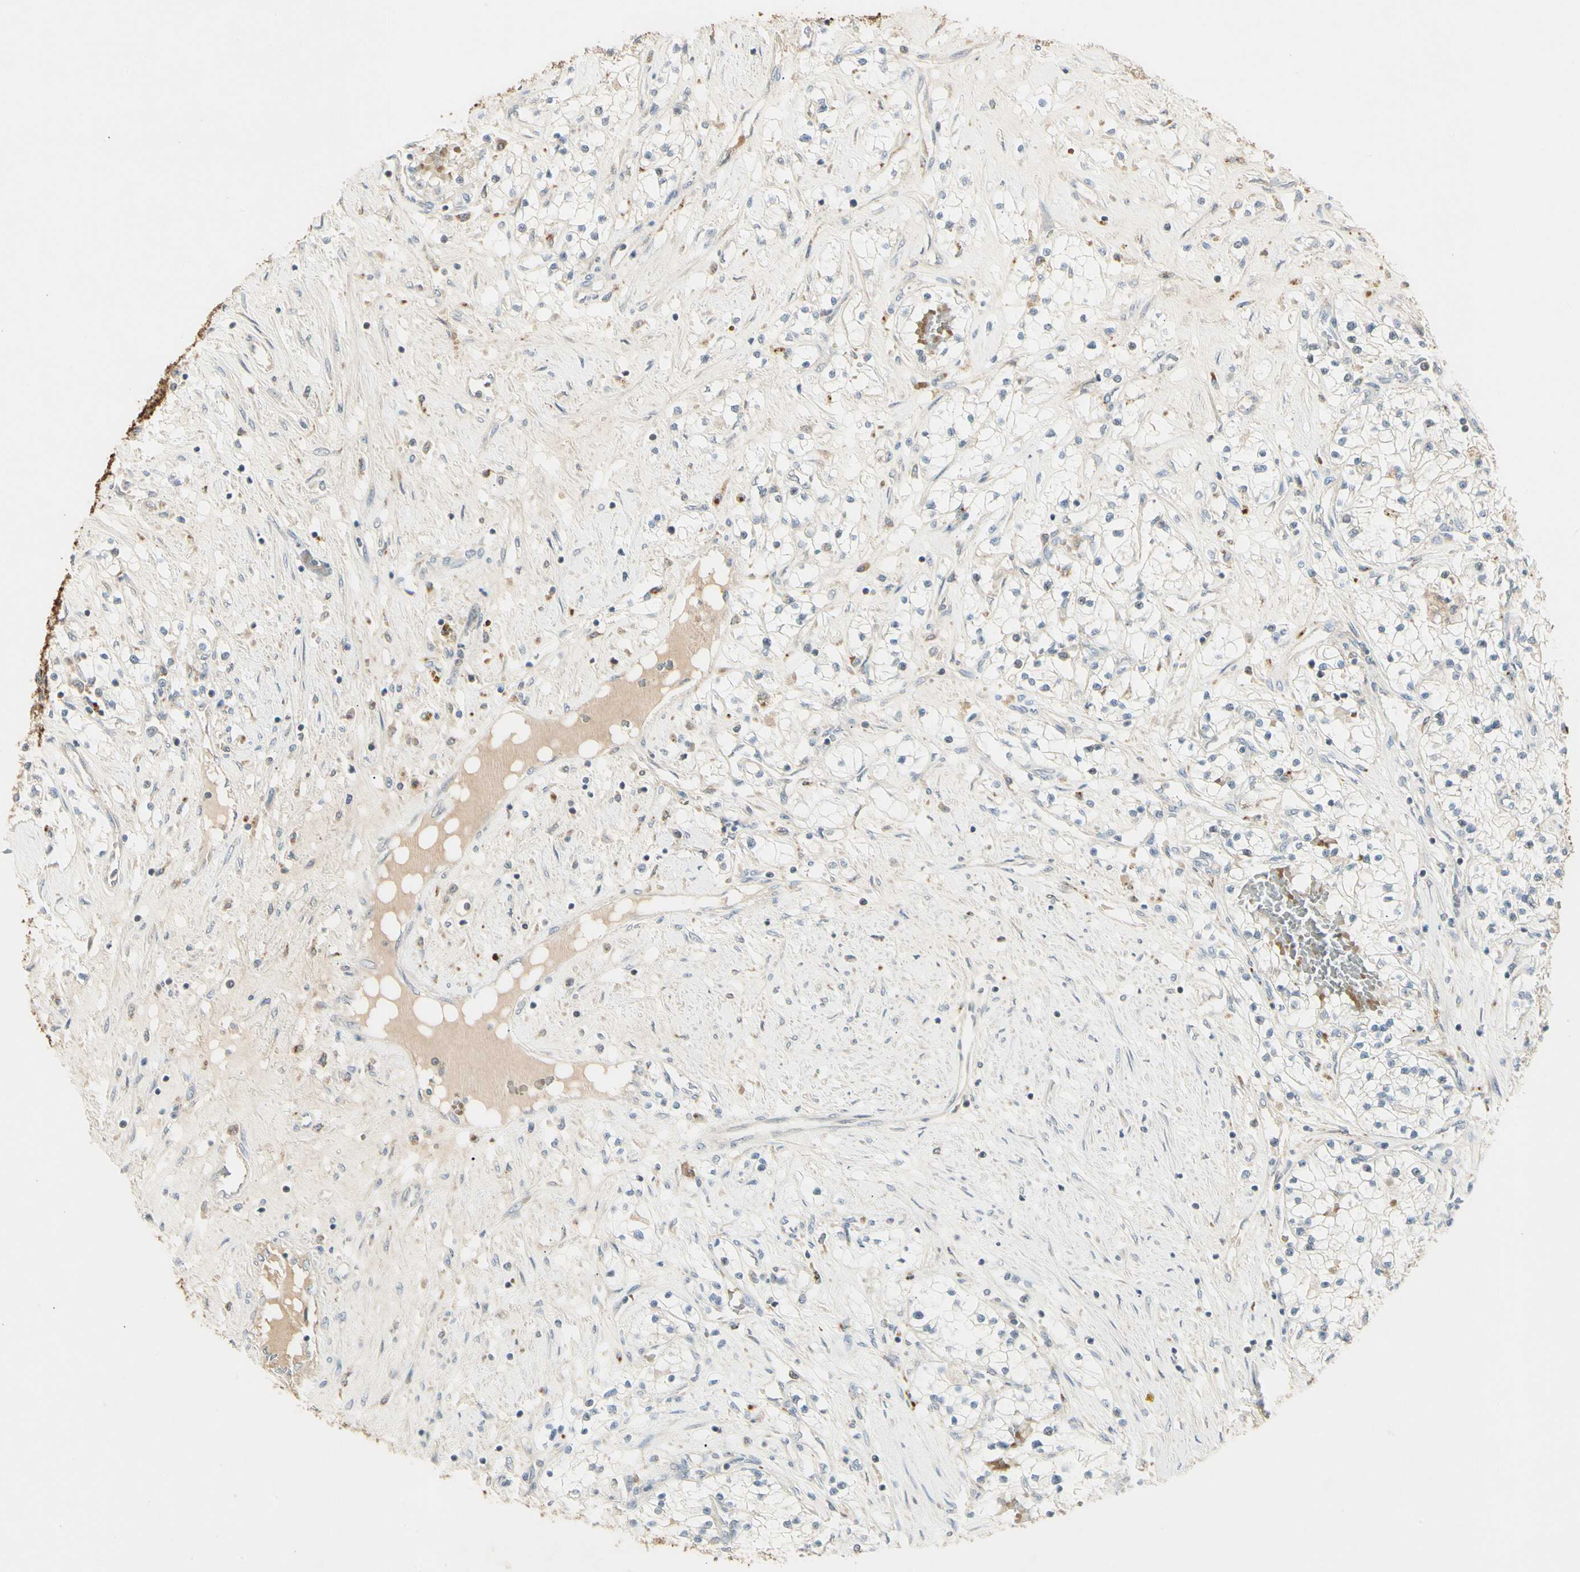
{"staining": {"intensity": "moderate", "quantity": "<25%", "location": "cytoplasmic/membranous"}, "tissue": "renal cancer", "cell_type": "Tumor cells", "image_type": "cancer", "snomed": [{"axis": "morphology", "description": "Adenocarcinoma, NOS"}, {"axis": "topography", "description": "Kidney"}], "caption": "DAB immunohistochemical staining of renal cancer (adenocarcinoma) reveals moderate cytoplasmic/membranous protein expression in approximately <25% of tumor cells.", "gene": "SKIL", "patient": {"sex": "male", "age": 68}}